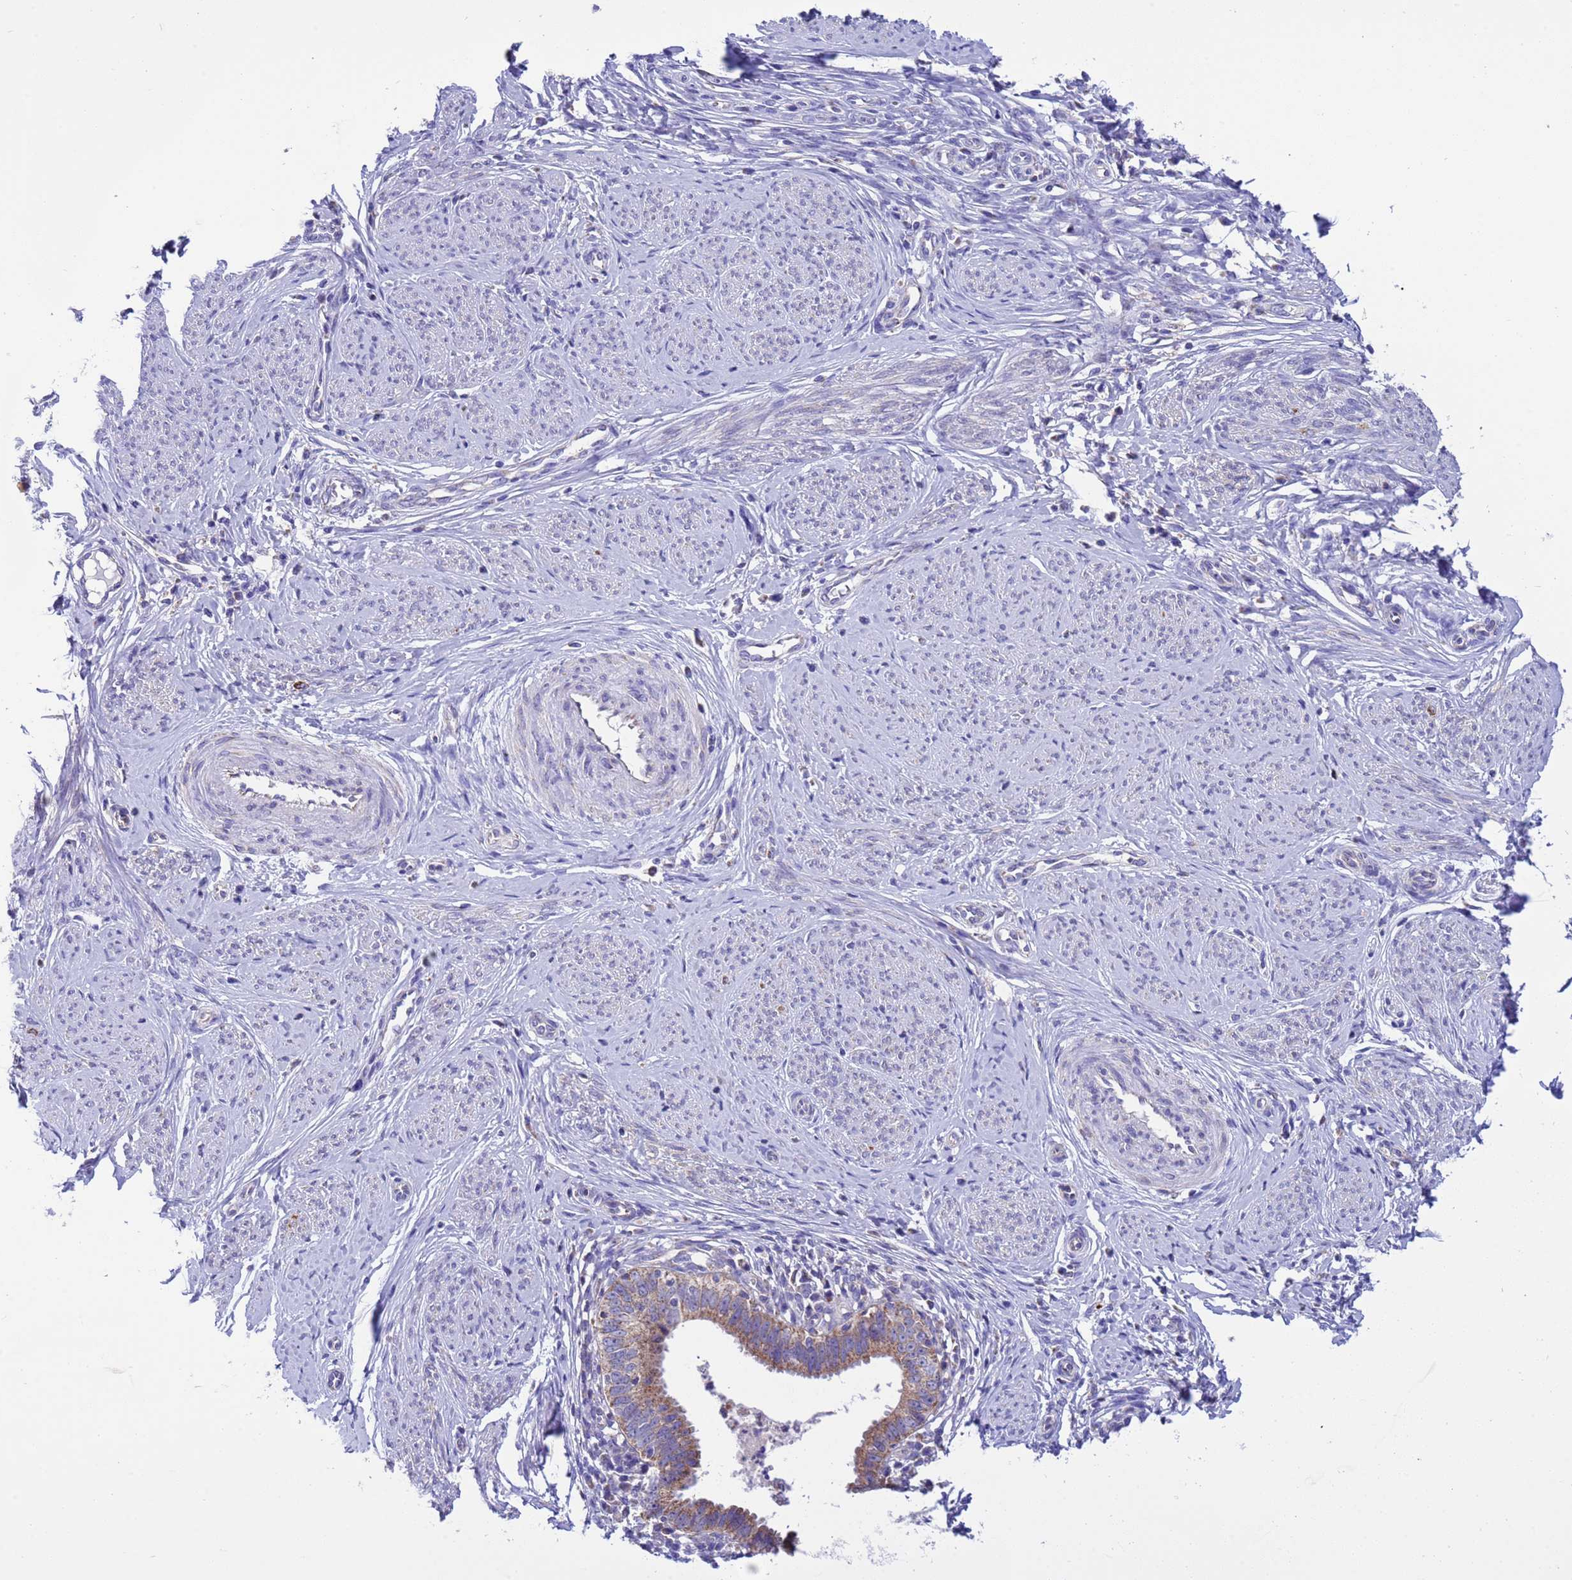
{"staining": {"intensity": "moderate", "quantity": "<25%", "location": "cytoplasmic/membranous"}, "tissue": "cervical cancer", "cell_type": "Tumor cells", "image_type": "cancer", "snomed": [{"axis": "morphology", "description": "Adenocarcinoma, NOS"}, {"axis": "topography", "description": "Cervix"}], "caption": "The photomicrograph reveals immunohistochemical staining of cervical cancer (adenocarcinoma). There is moderate cytoplasmic/membranous positivity is identified in about <25% of tumor cells.", "gene": "CCDC191", "patient": {"sex": "female", "age": 36}}